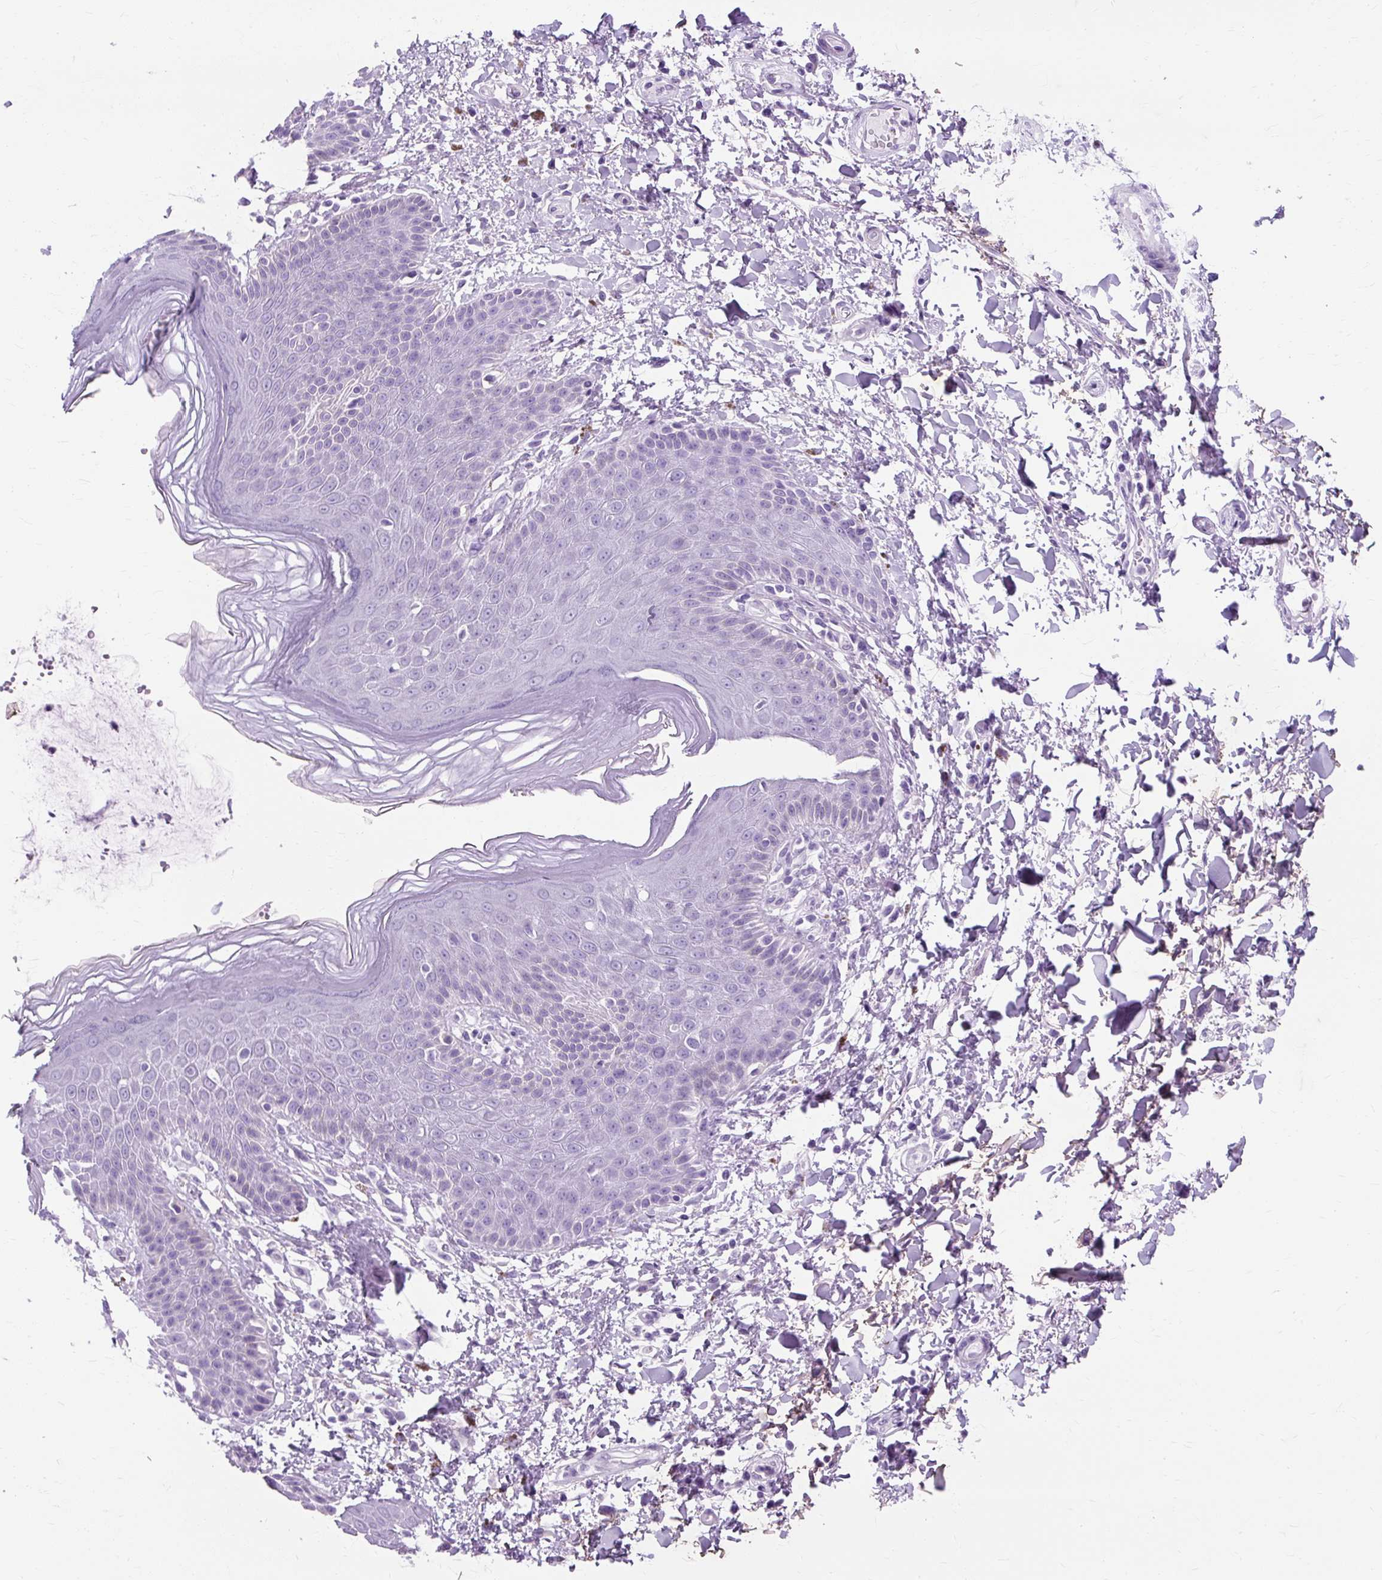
{"staining": {"intensity": "negative", "quantity": "none", "location": "none"}, "tissue": "skin", "cell_type": "Epidermal cells", "image_type": "normal", "snomed": [{"axis": "morphology", "description": "Normal tissue, NOS"}, {"axis": "topography", "description": "Peripheral nerve tissue"}], "caption": "Epidermal cells are negative for protein expression in benign human skin. (Stains: DAB (3,3'-diaminobenzidine) immunohistochemistry with hematoxylin counter stain, Microscopy: brightfield microscopy at high magnification).", "gene": "TMEM89", "patient": {"sex": "male", "age": 51}}